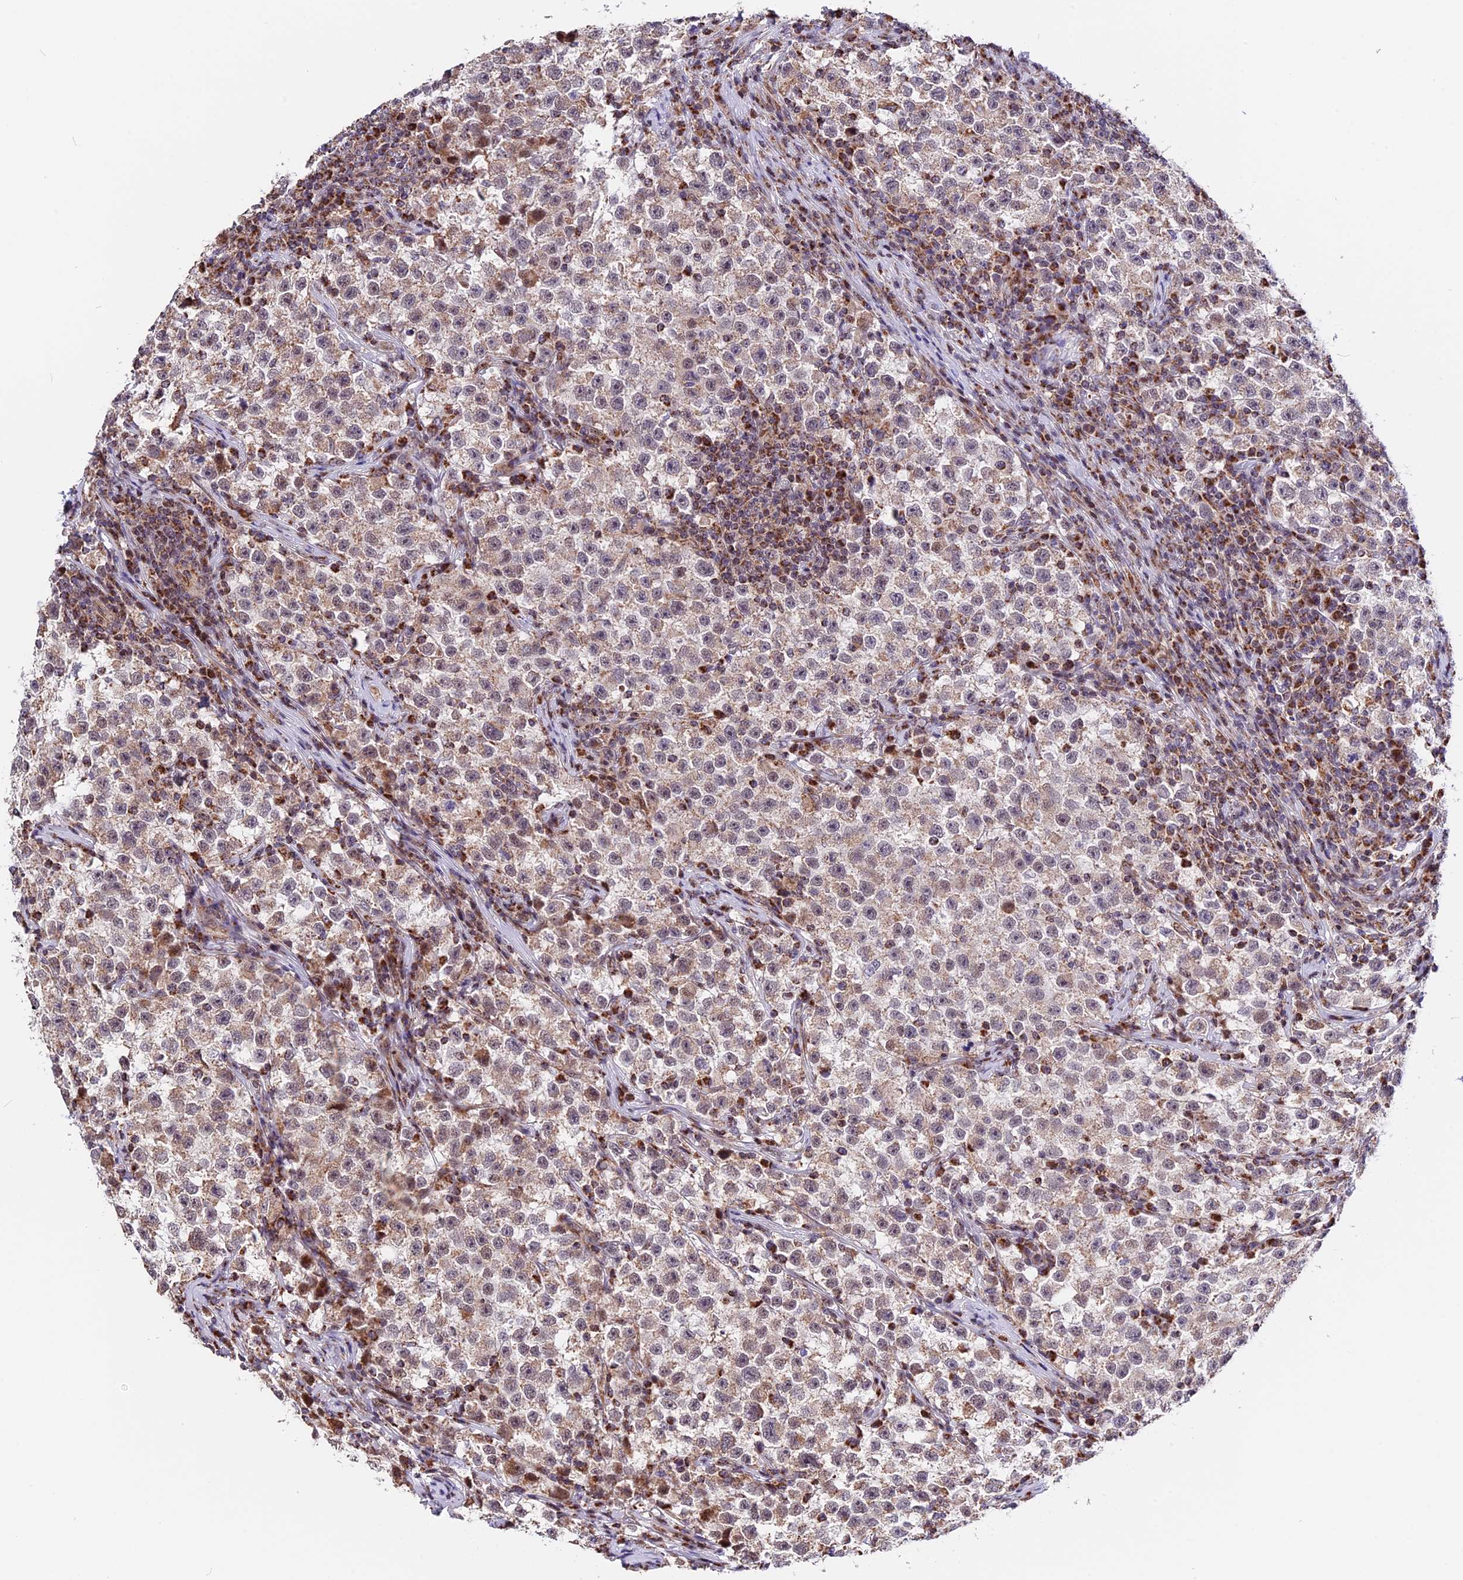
{"staining": {"intensity": "weak", "quantity": "<25%", "location": "cytoplasmic/membranous"}, "tissue": "testis cancer", "cell_type": "Tumor cells", "image_type": "cancer", "snomed": [{"axis": "morphology", "description": "Seminoma, NOS"}, {"axis": "topography", "description": "Testis"}], "caption": "Immunohistochemistry (IHC) of testis seminoma exhibits no positivity in tumor cells.", "gene": "FAM174C", "patient": {"sex": "male", "age": 22}}